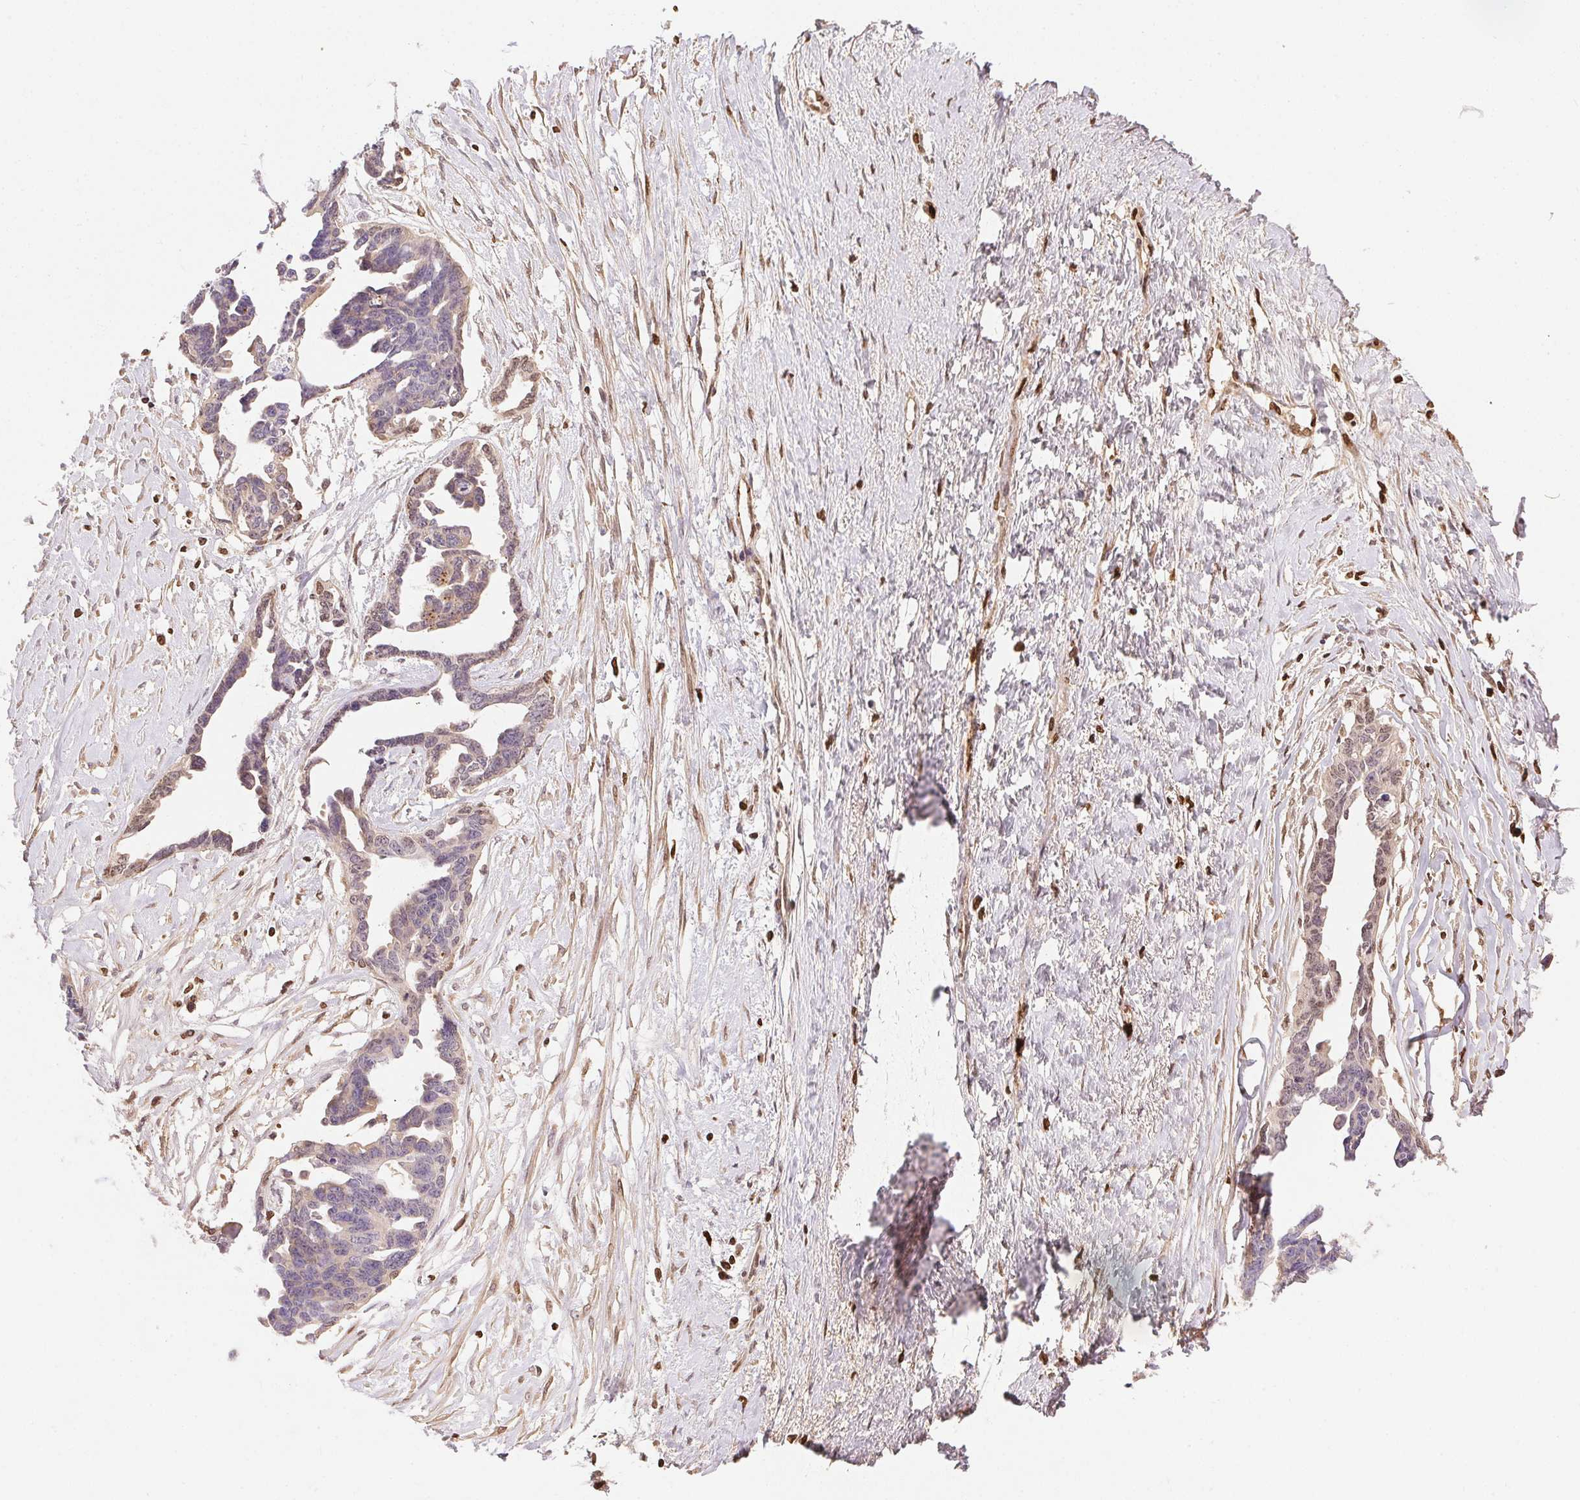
{"staining": {"intensity": "moderate", "quantity": "25%-75%", "location": "nuclear"}, "tissue": "ovarian cancer", "cell_type": "Tumor cells", "image_type": "cancer", "snomed": [{"axis": "morphology", "description": "Cystadenocarcinoma, serous, NOS"}, {"axis": "topography", "description": "Ovary"}], "caption": "Immunohistochemical staining of ovarian cancer shows medium levels of moderate nuclear expression in about 25%-75% of tumor cells. Ihc stains the protein of interest in brown and the nuclei are stained blue.", "gene": "ORM1", "patient": {"sex": "female", "age": 69}}